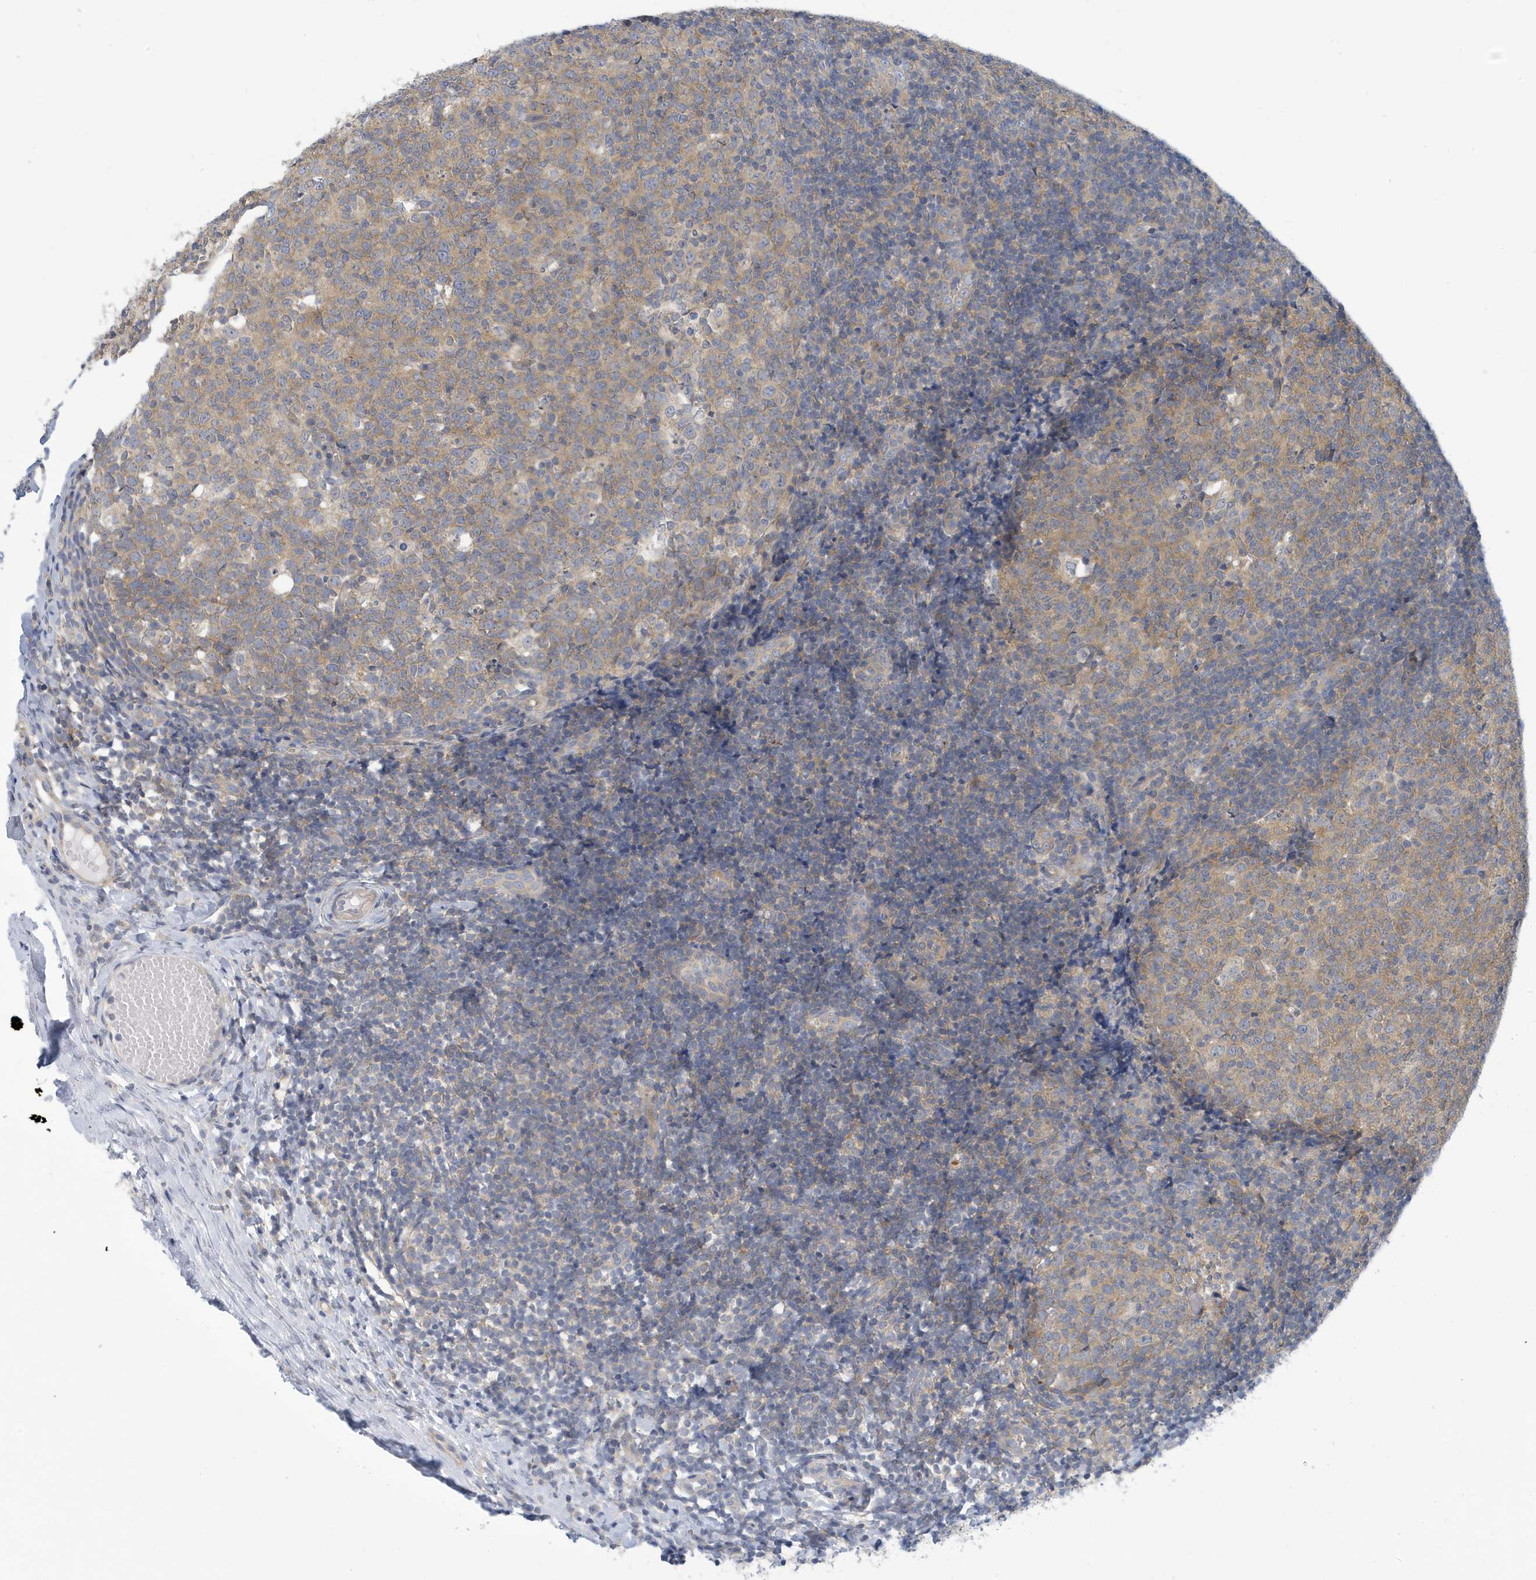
{"staining": {"intensity": "weak", "quantity": ">75%", "location": "cytoplasmic/membranous"}, "tissue": "tonsil", "cell_type": "Germinal center cells", "image_type": "normal", "snomed": [{"axis": "morphology", "description": "Normal tissue, NOS"}, {"axis": "topography", "description": "Tonsil"}], "caption": "Immunohistochemical staining of benign tonsil shows >75% levels of weak cytoplasmic/membranous protein expression in about >75% of germinal center cells.", "gene": "VTA1", "patient": {"sex": "female", "age": 19}}